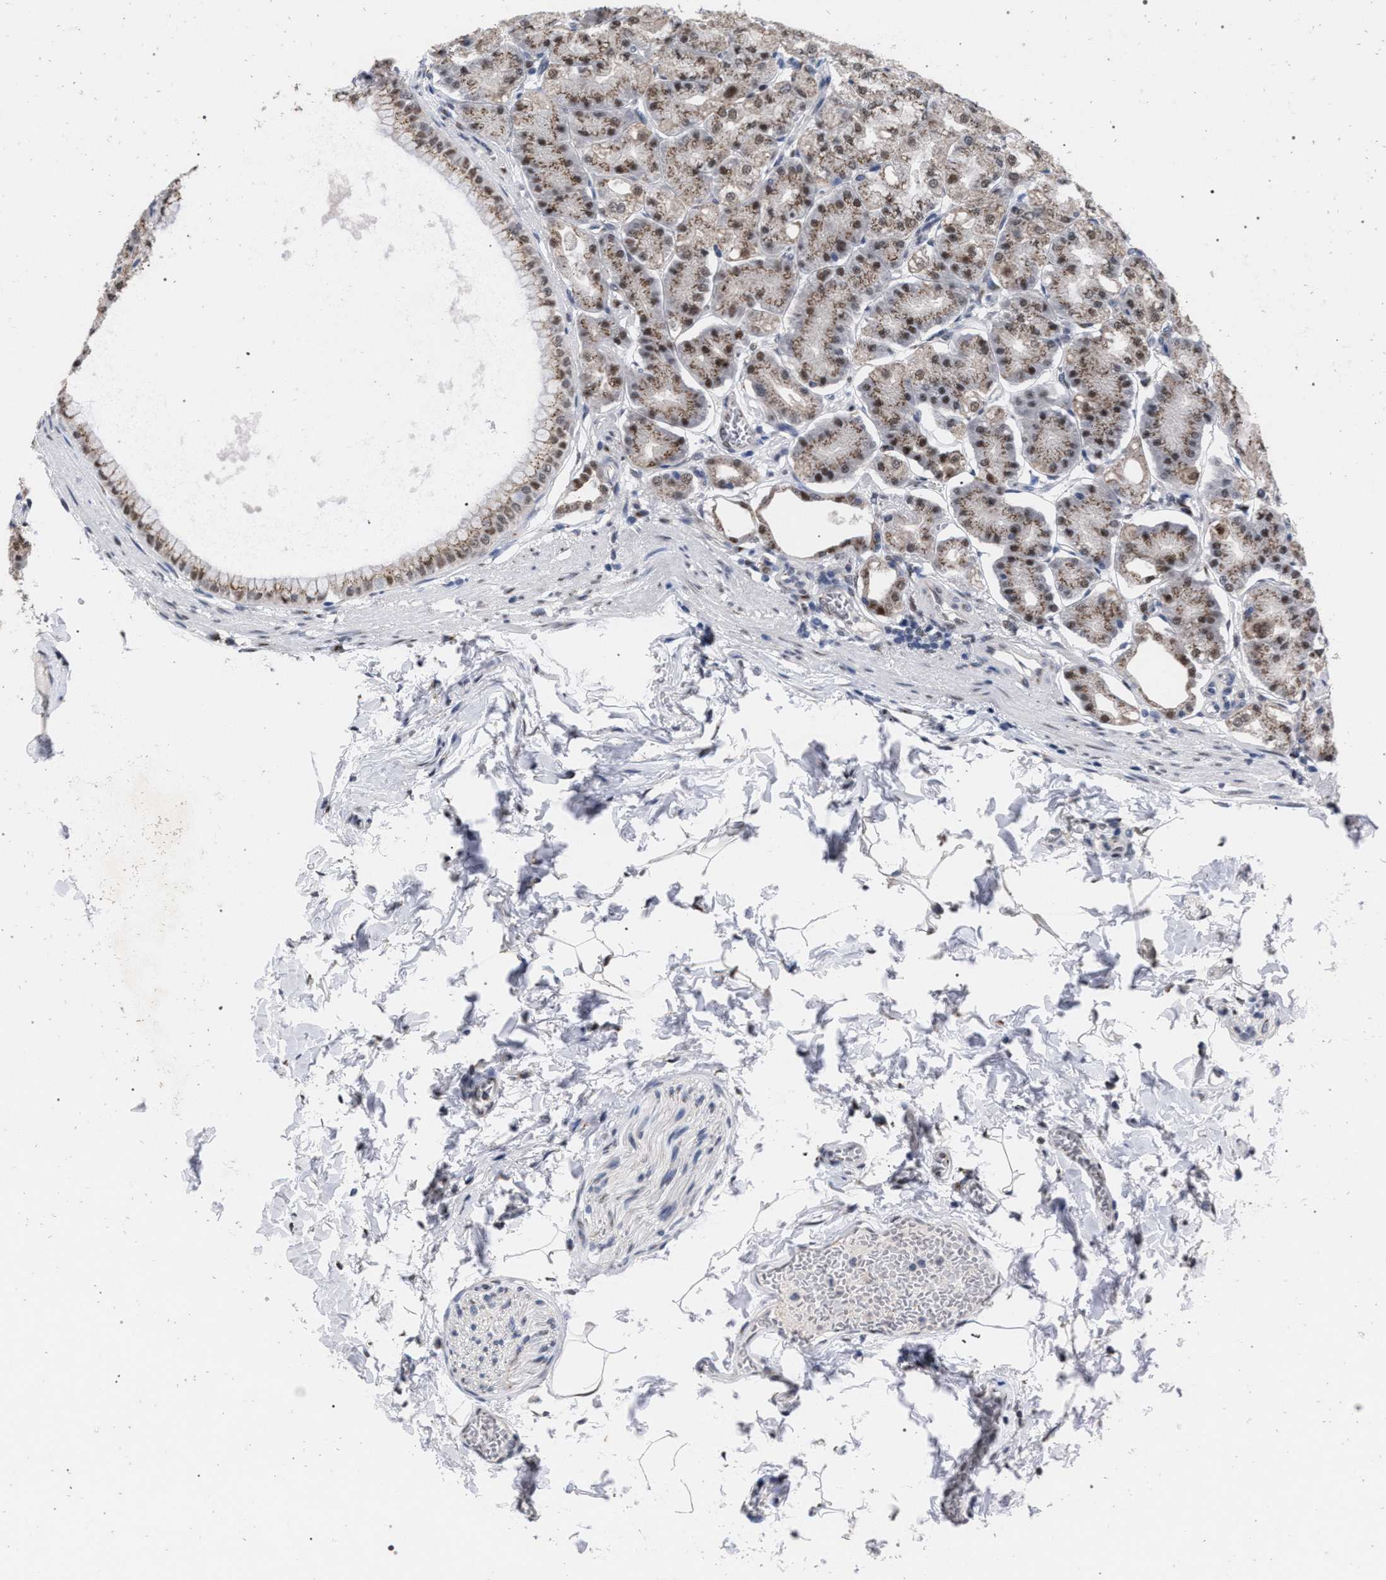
{"staining": {"intensity": "moderate", "quantity": ">75%", "location": "cytoplasmic/membranous,nuclear"}, "tissue": "stomach", "cell_type": "Glandular cells", "image_type": "normal", "snomed": [{"axis": "morphology", "description": "Normal tissue, NOS"}, {"axis": "topography", "description": "Stomach, lower"}], "caption": "A photomicrograph of stomach stained for a protein displays moderate cytoplasmic/membranous,nuclear brown staining in glandular cells. The staining is performed using DAB (3,3'-diaminobenzidine) brown chromogen to label protein expression. The nuclei are counter-stained blue using hematoxylin.", "gene": "GOLGA2", "patient": {"sex": "male", "age": 71}}